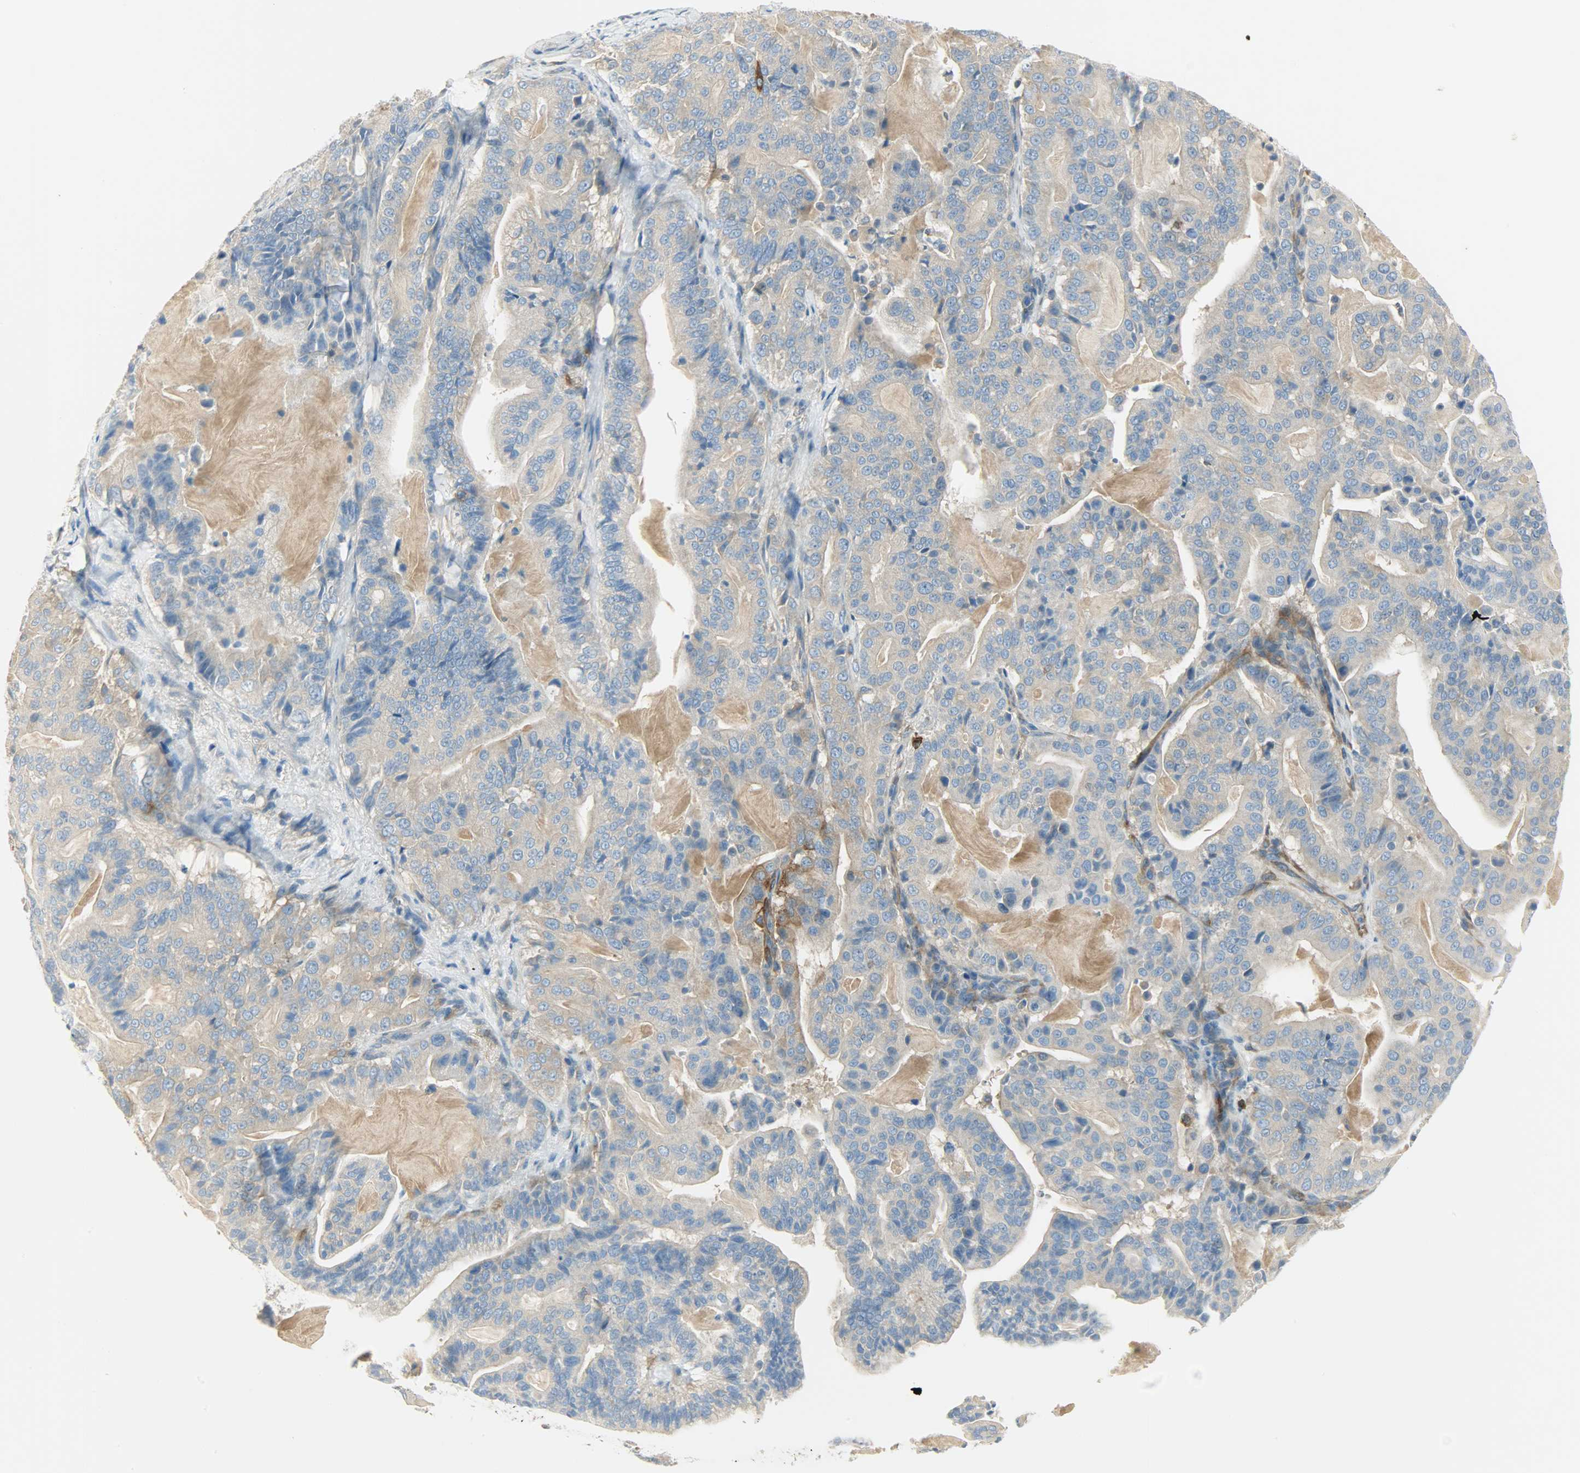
{"staining": {"intensity": "moderate", "quantity": ">75%", "location": "cytoplasmic/membranous"}, "tissue": "pancreatic cancer", "cell_type": "Tumor cells", "image_type": "cancer", "snomed": [{"axis": "morphology", "description": "Adenocarcinoma, NOS"}, {"axis": "topography", "description": "Pancreas"}], "caption": "Brown immunohistochemical staining in human pancreatic adenocarcinoma exhibits moderate cytoplasmic/membranous staining in about >75% of tumor cells. The staining was performed using DAB to visualize the protein expression in brown, while the nuclei were stained in blue with hematoxylin (Magnification: 20x).", "gene": "WARS1", "patient": {"sex": "male", "age": 63}}